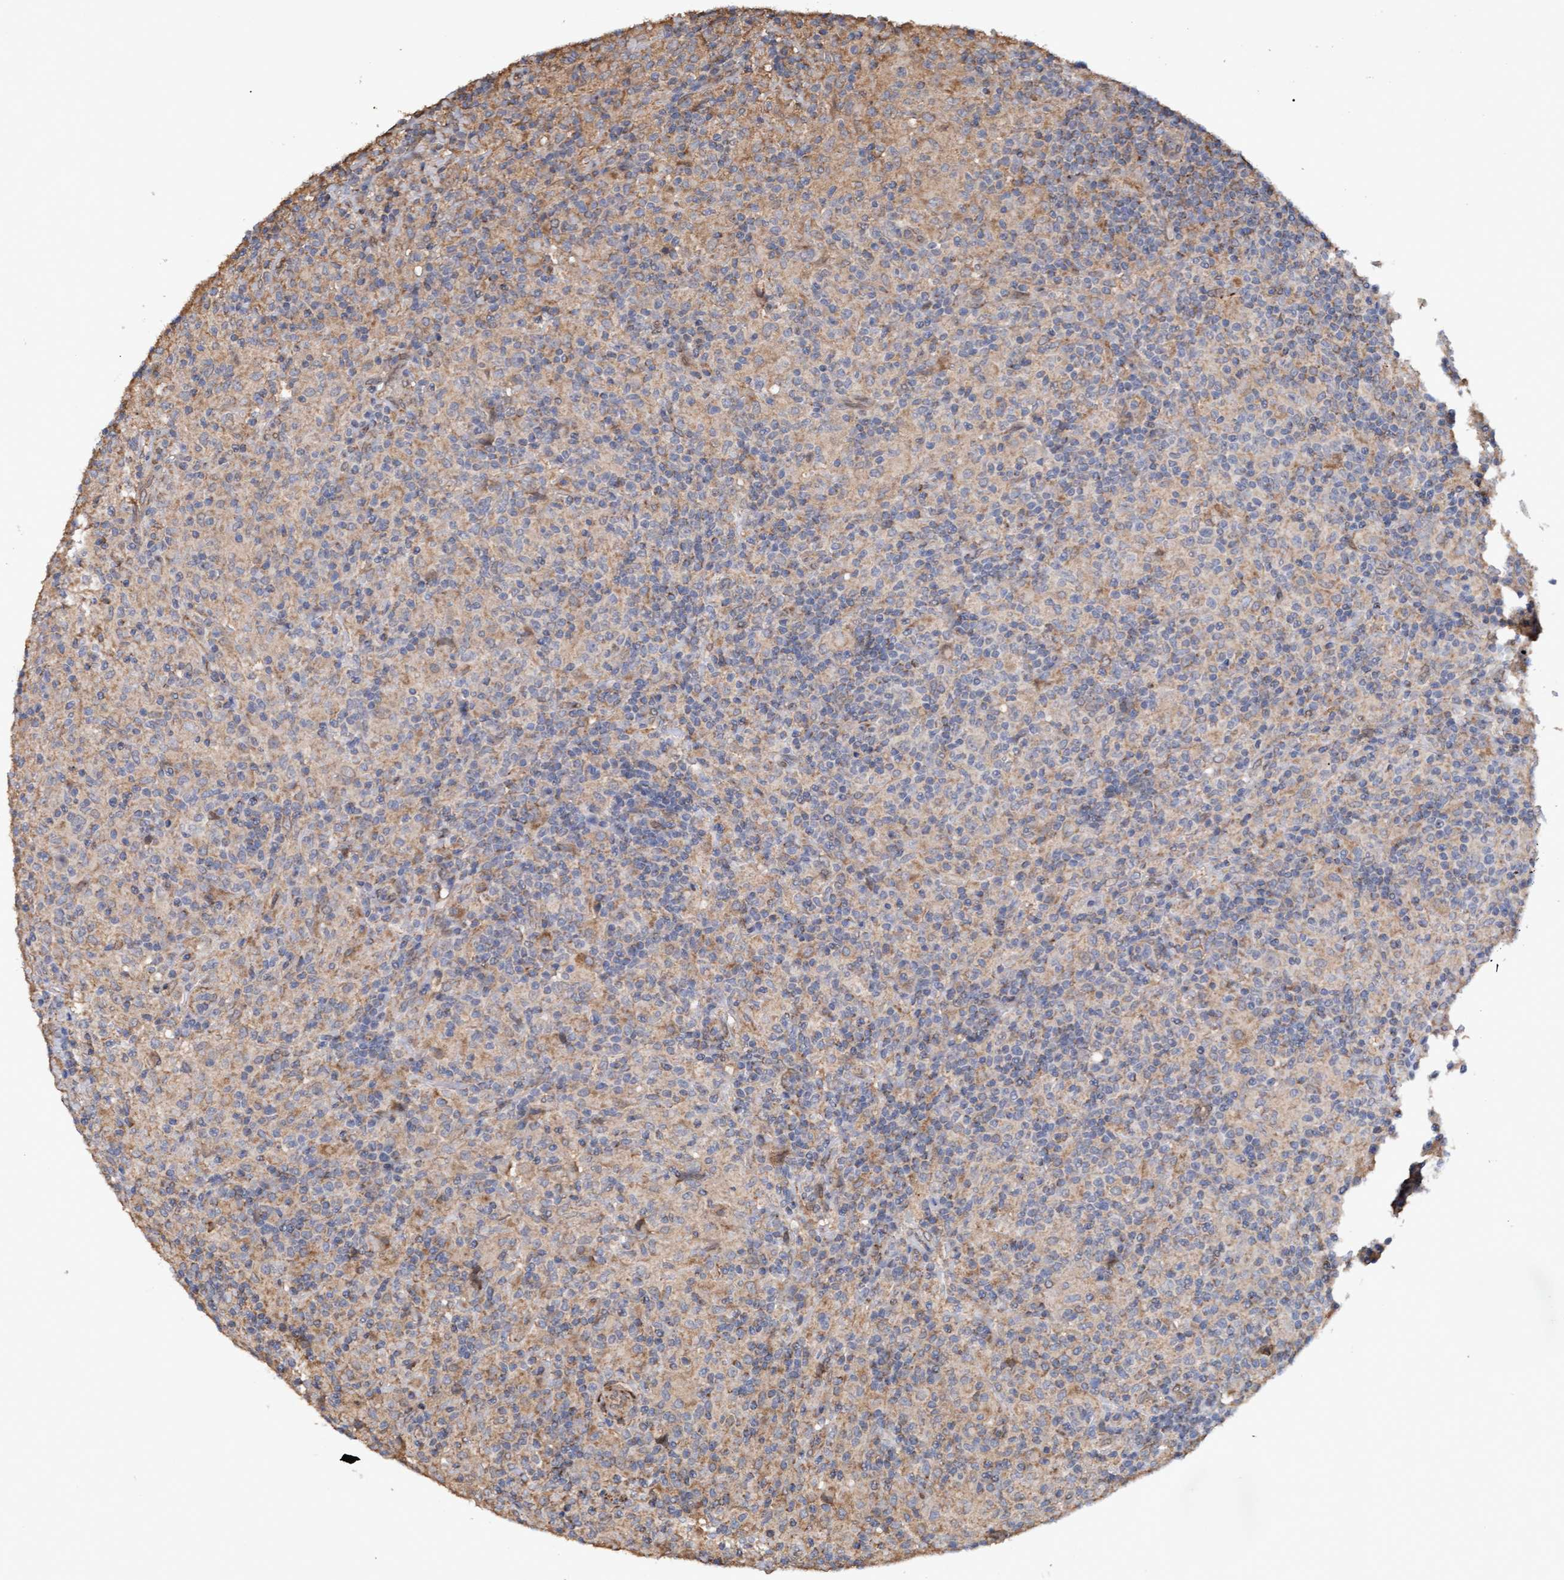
{"staining": {"intensity": "weak", "quantity": ">75%", "location": "cytoplasmic/membranous"}, "tissue": "lymphoma", "cell_type": "Tumor cells", "image_type": "cancer", "snomed": [{"axis": "morphology", "description": "Hodgkin's disease, NOS"}, {"axis": "topography", "description": "Lymph node"}], "caption": "DAB (3,3'-diaminobenzidine) immunohistochemical staining of Hodgkin's disease shows weak cytoplasmic/membranous protein positivity in about >75% of tumor cells. The protein is shown in brown color, while the nuclei are stained blue.", "gene": "MGLL", "patient": {"sex": "male", "age": 70}}